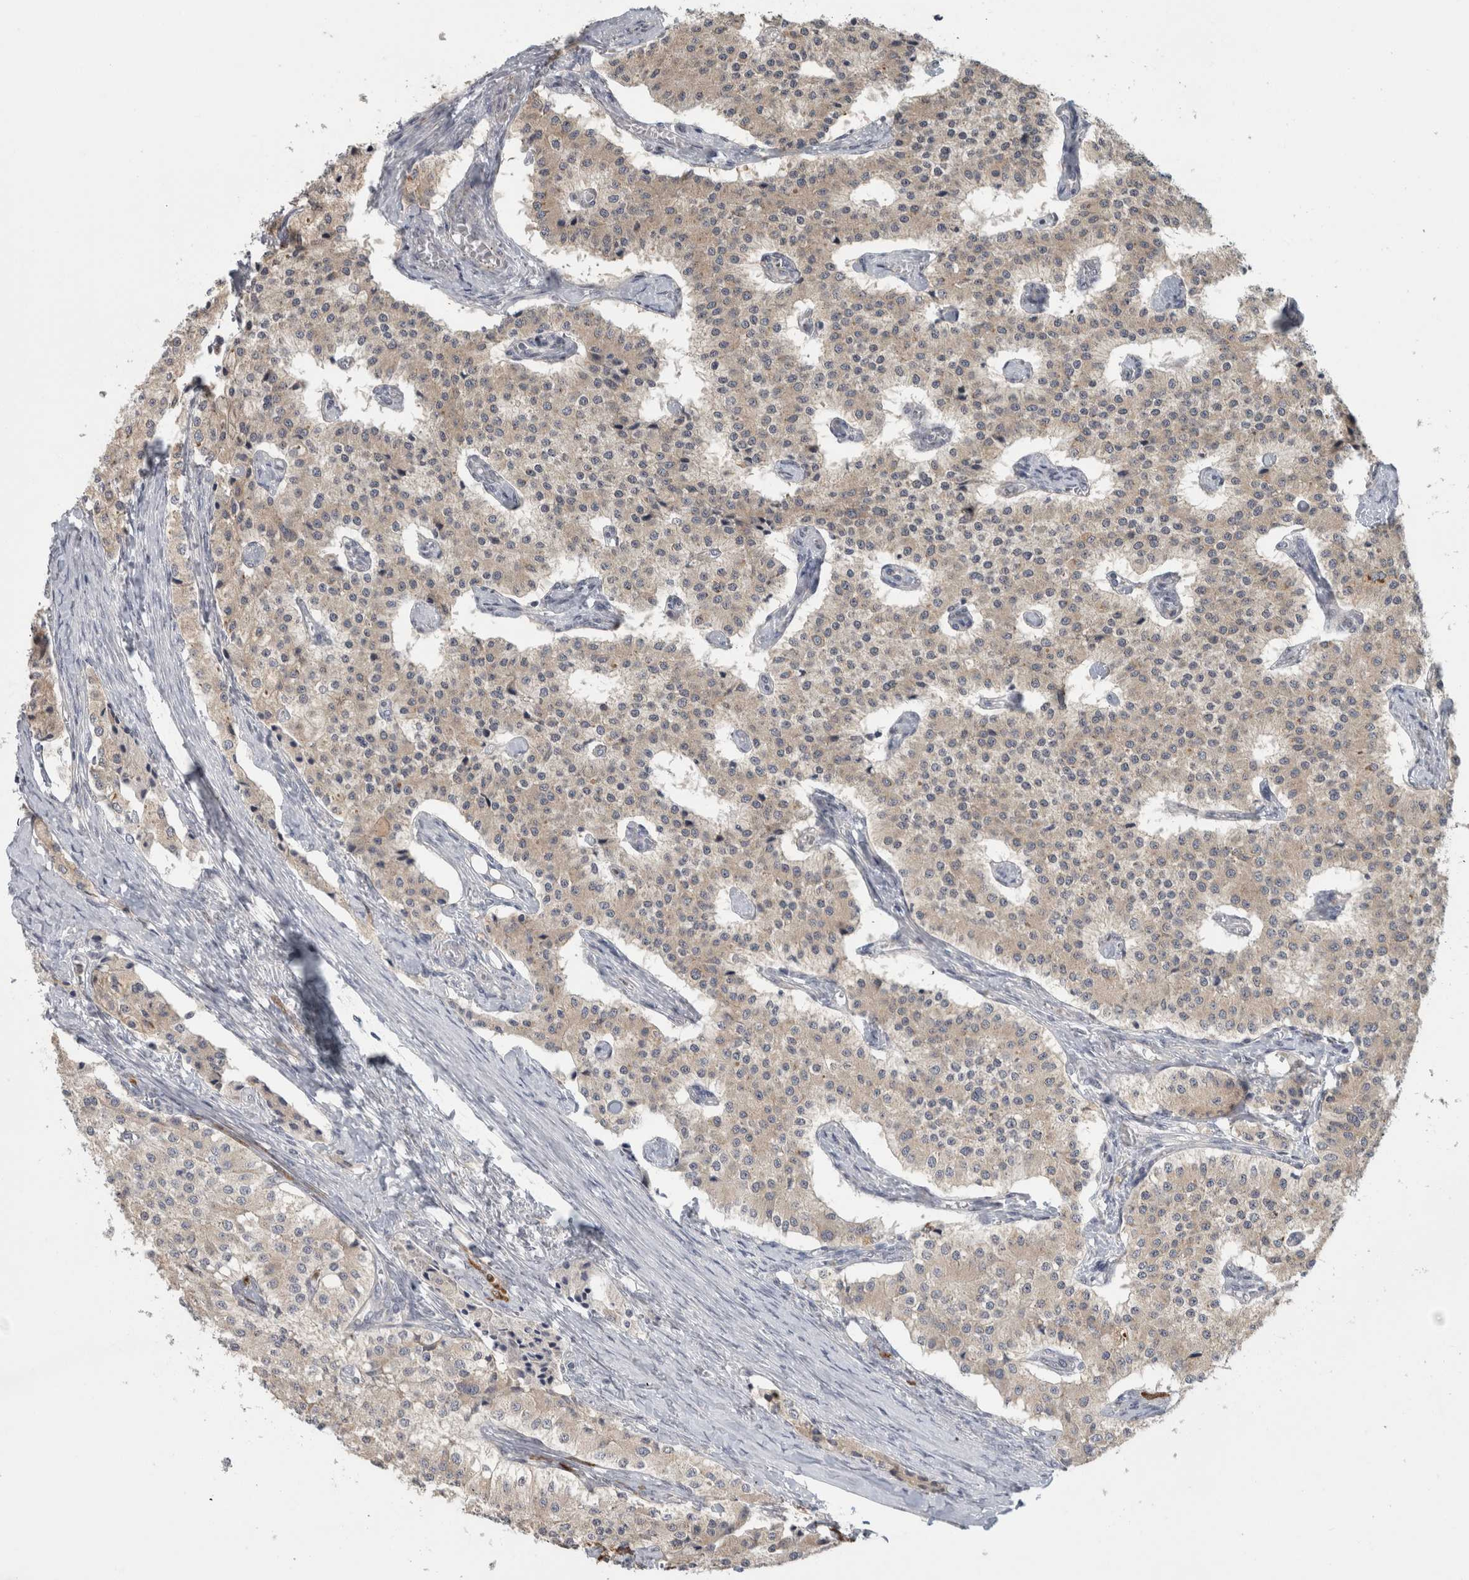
{"staining": {"intensity": "weak", "quantity": ">75%", "location": "cytoplasmic/membranous"}, "tissue": "carcinoid", "cell_type": "Tumor cells", "image_type": "cancer", "snomed": [{"axis": "morphology", "description": "Carcinoid, malignant, NOS"}, {"axis": "topography", "description": "Colon"}], "caption": "Immunohistochemical staining of human malignant carcinoid exhibits low levels of weak cytoplasmic/membranous protein positivity in about >75% of tumor cells. Using DAB (brown) and hematoxylin (blue) stains, captured at high magnification using brightfield microscopy.", "gene": "RAB18", "patient": {"sex": "female", "age": 52}}